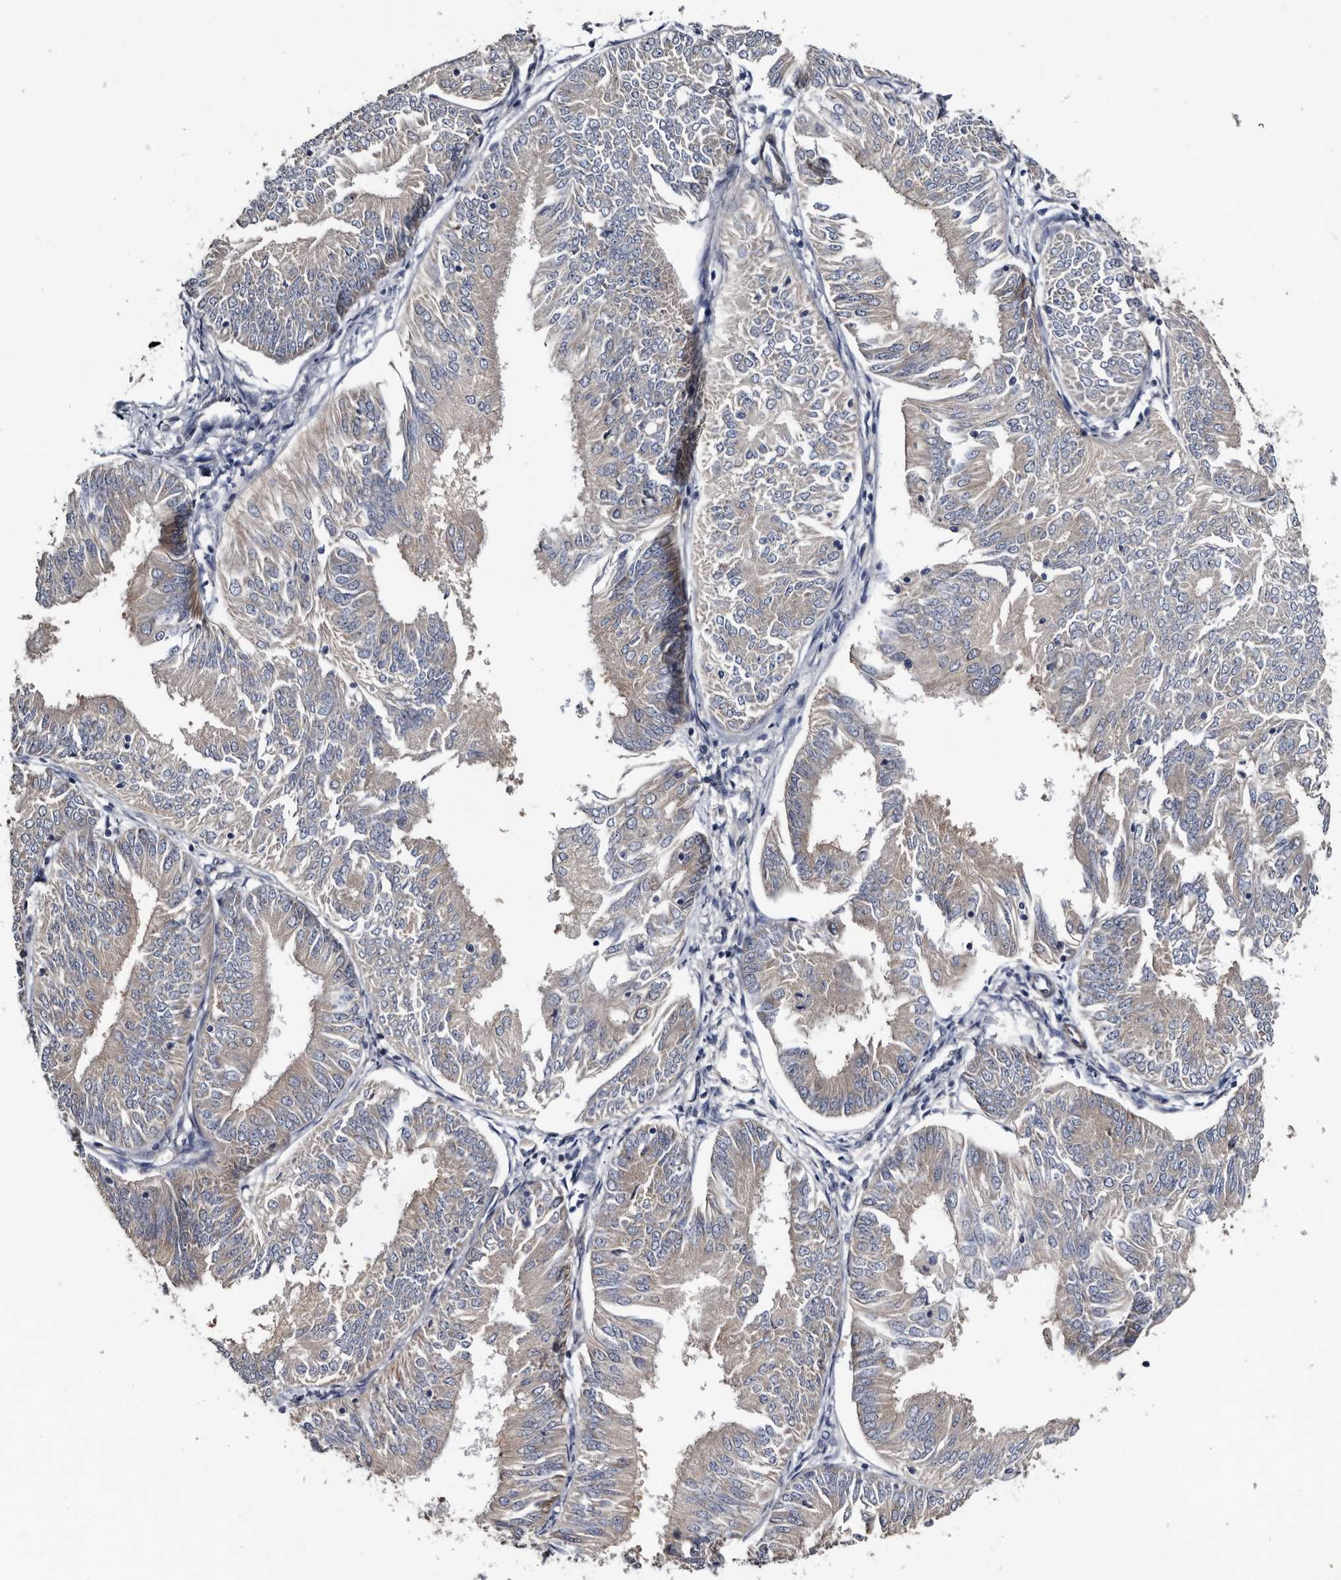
{"staining": {"intensity": "weak", "quantity": "25%-75%", "location": "cytoplasmic/membranous"}, "tissue": "endometrial cancer", "cell_type": "Tumor cells", "image_type": "cancer", "snomed": [{"axis": "morphology", "description": "Adenocarcinoma, NOS"}, {"axis": "topography", "description": "Endometrium"}], "caption": "Immunohistochemical staining of human endometrial adenocarcinoma exhibits weak cytoplasmic/membranous protein positivity in approximately 25%-75% of tumor cells.", "gene": "IARS1", "patient": {"sex": "female", "age": 58}}